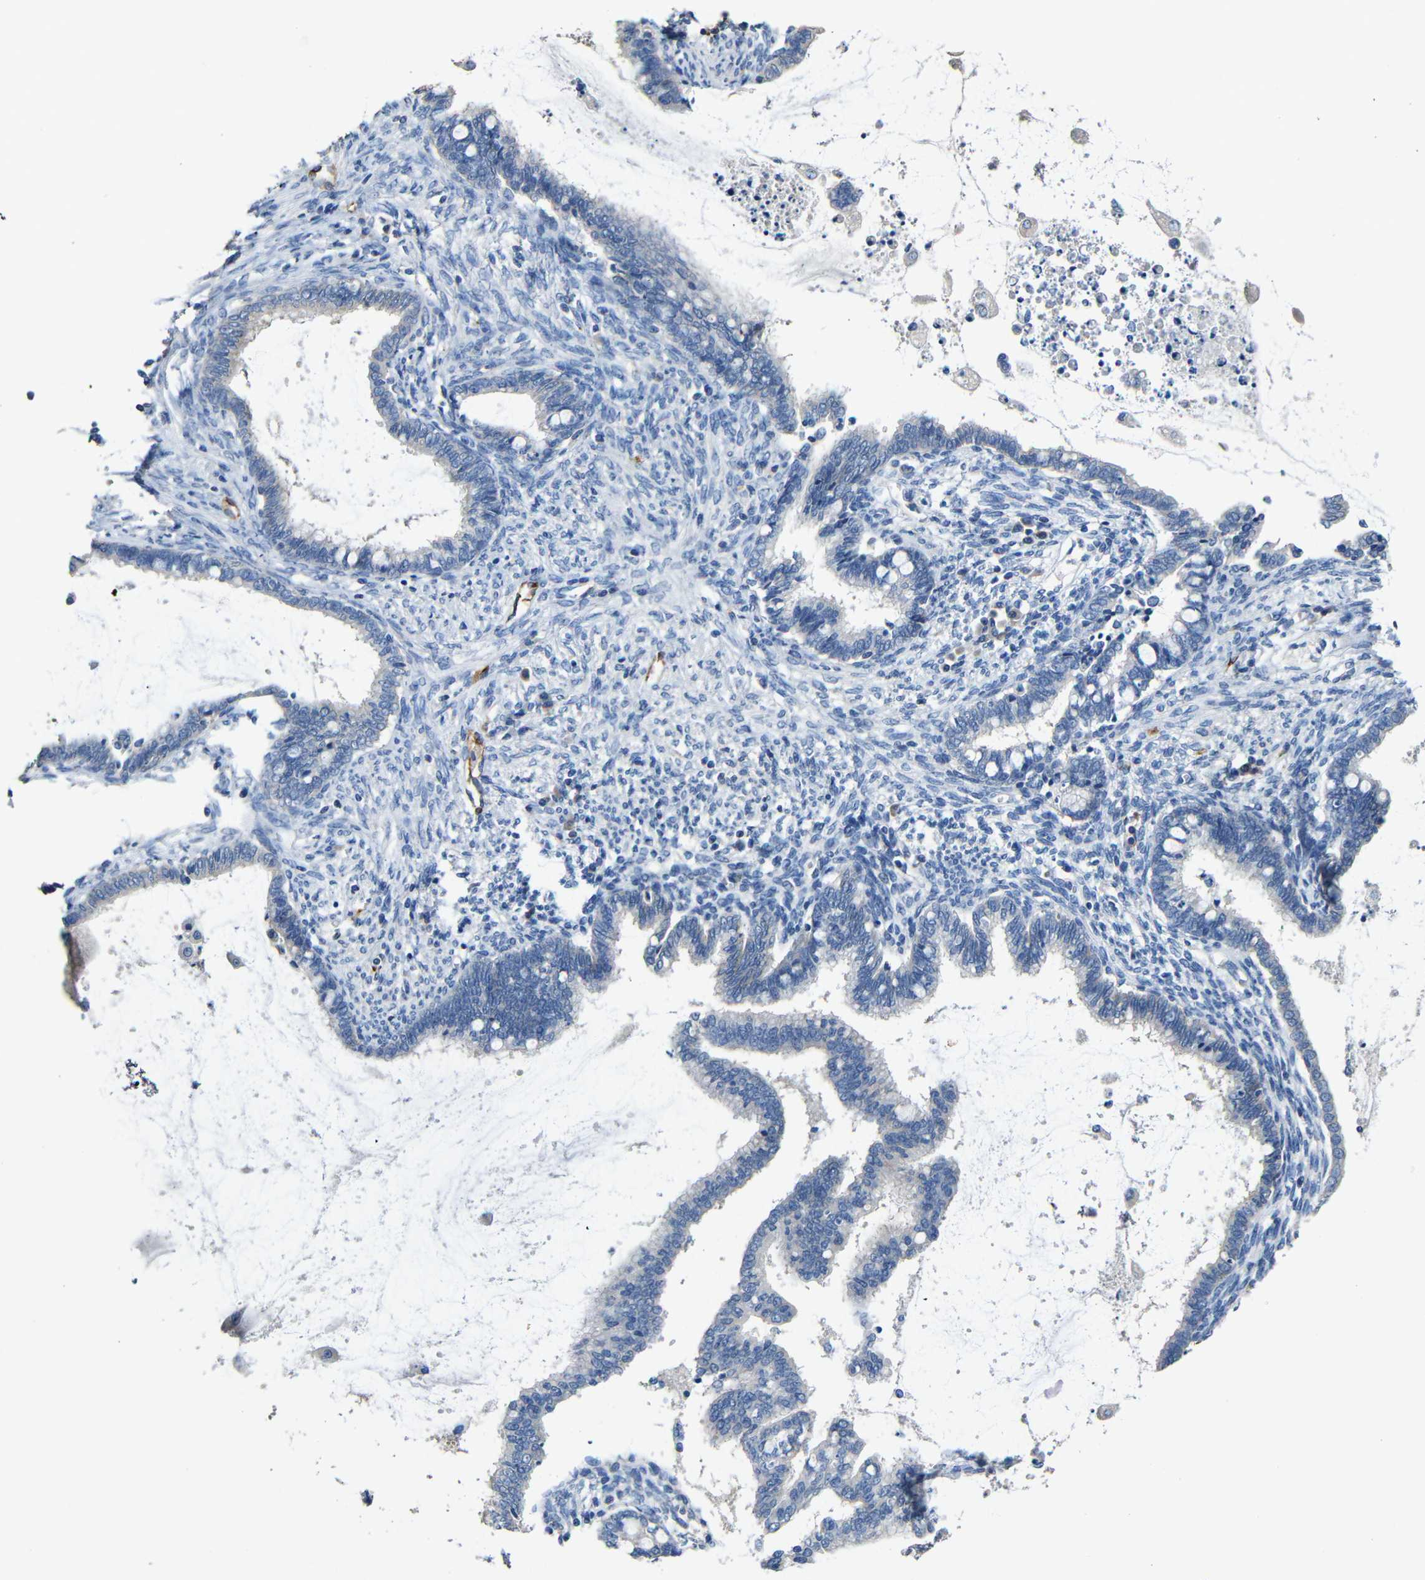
{"staining": {"intensity": "negative", "quantity": "none", "location": "none"}, "tissue": "cervical cancer", "cell_type": "Tumor cells", "image_type": "cancer", "snomed": [{"axis": "morphology", "description": "Adenocarcinoma, NOS"}, {"axis": "topography", "description": "Cervix"}], "caption": "Immunohistochemistry (IHC) of cervical adenocarcinoma demonstrates no positivity in tumor cells.", "gene": "ACKR2", "patient": {"sex": "female", "age": 44}}